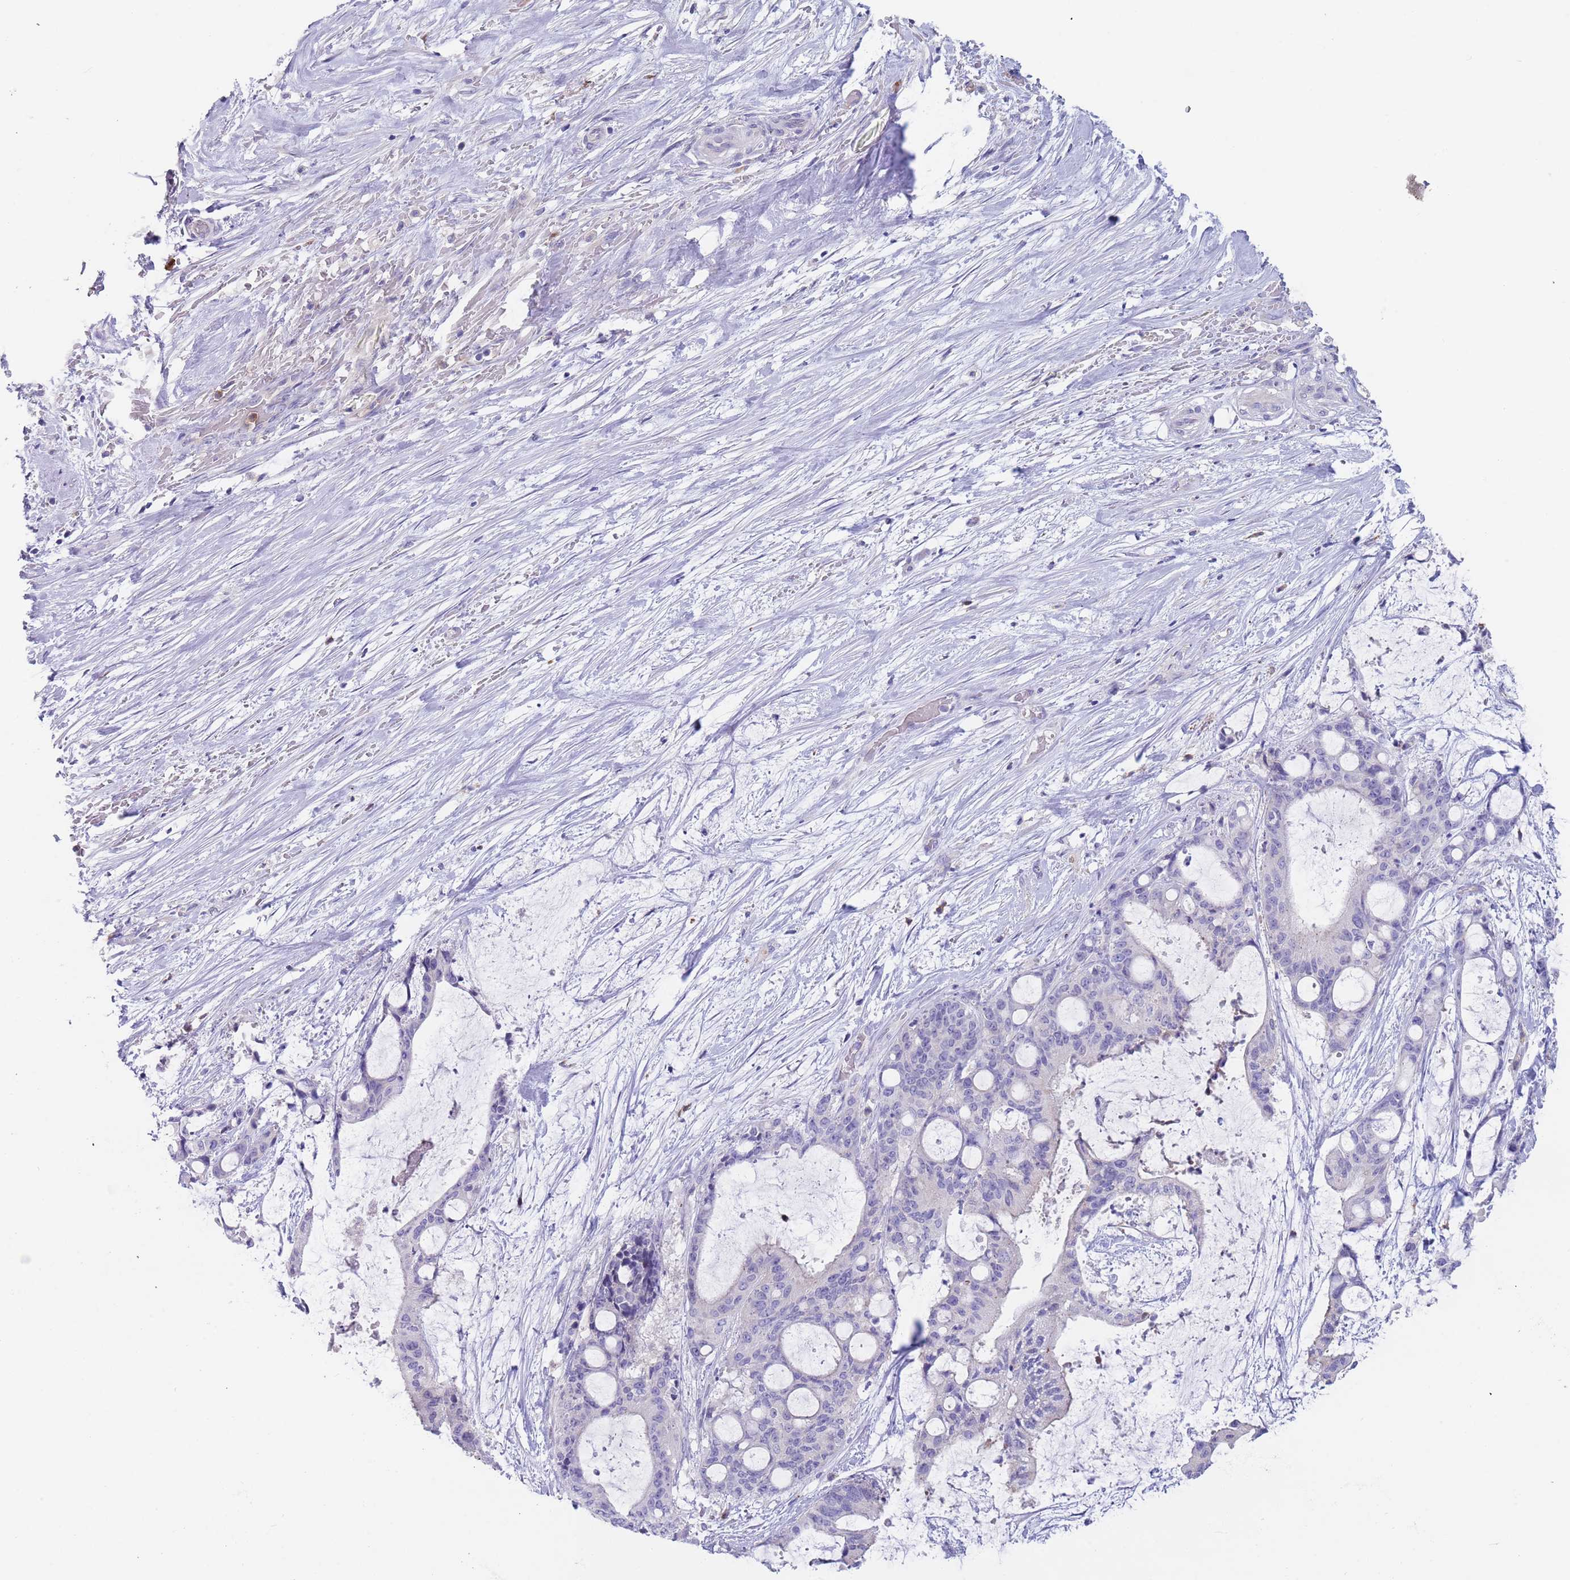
{"staining": {"intensity": "negative", "quantity": "none", "location": "none"}, "tissue": "liver cancer", "cell_type": "Tumor cells", "image_type": "cancer", "snomed": [{"axis": "morphology", "description": "Normal tissue, NOS"}, {"axis": "morphology", "description": "Cholangiocarcinoma"}, {"axis": "topography", "description": "Liver"}, {"axis": "topography", "description": "Peripheral nerve tissue"}], "caption": "Tumor cells are negative for protein expression in human liver cancer (cholangiocarcinoma).", "gene": "TYW1", "patient": {"sex": "female", "age": 73}}